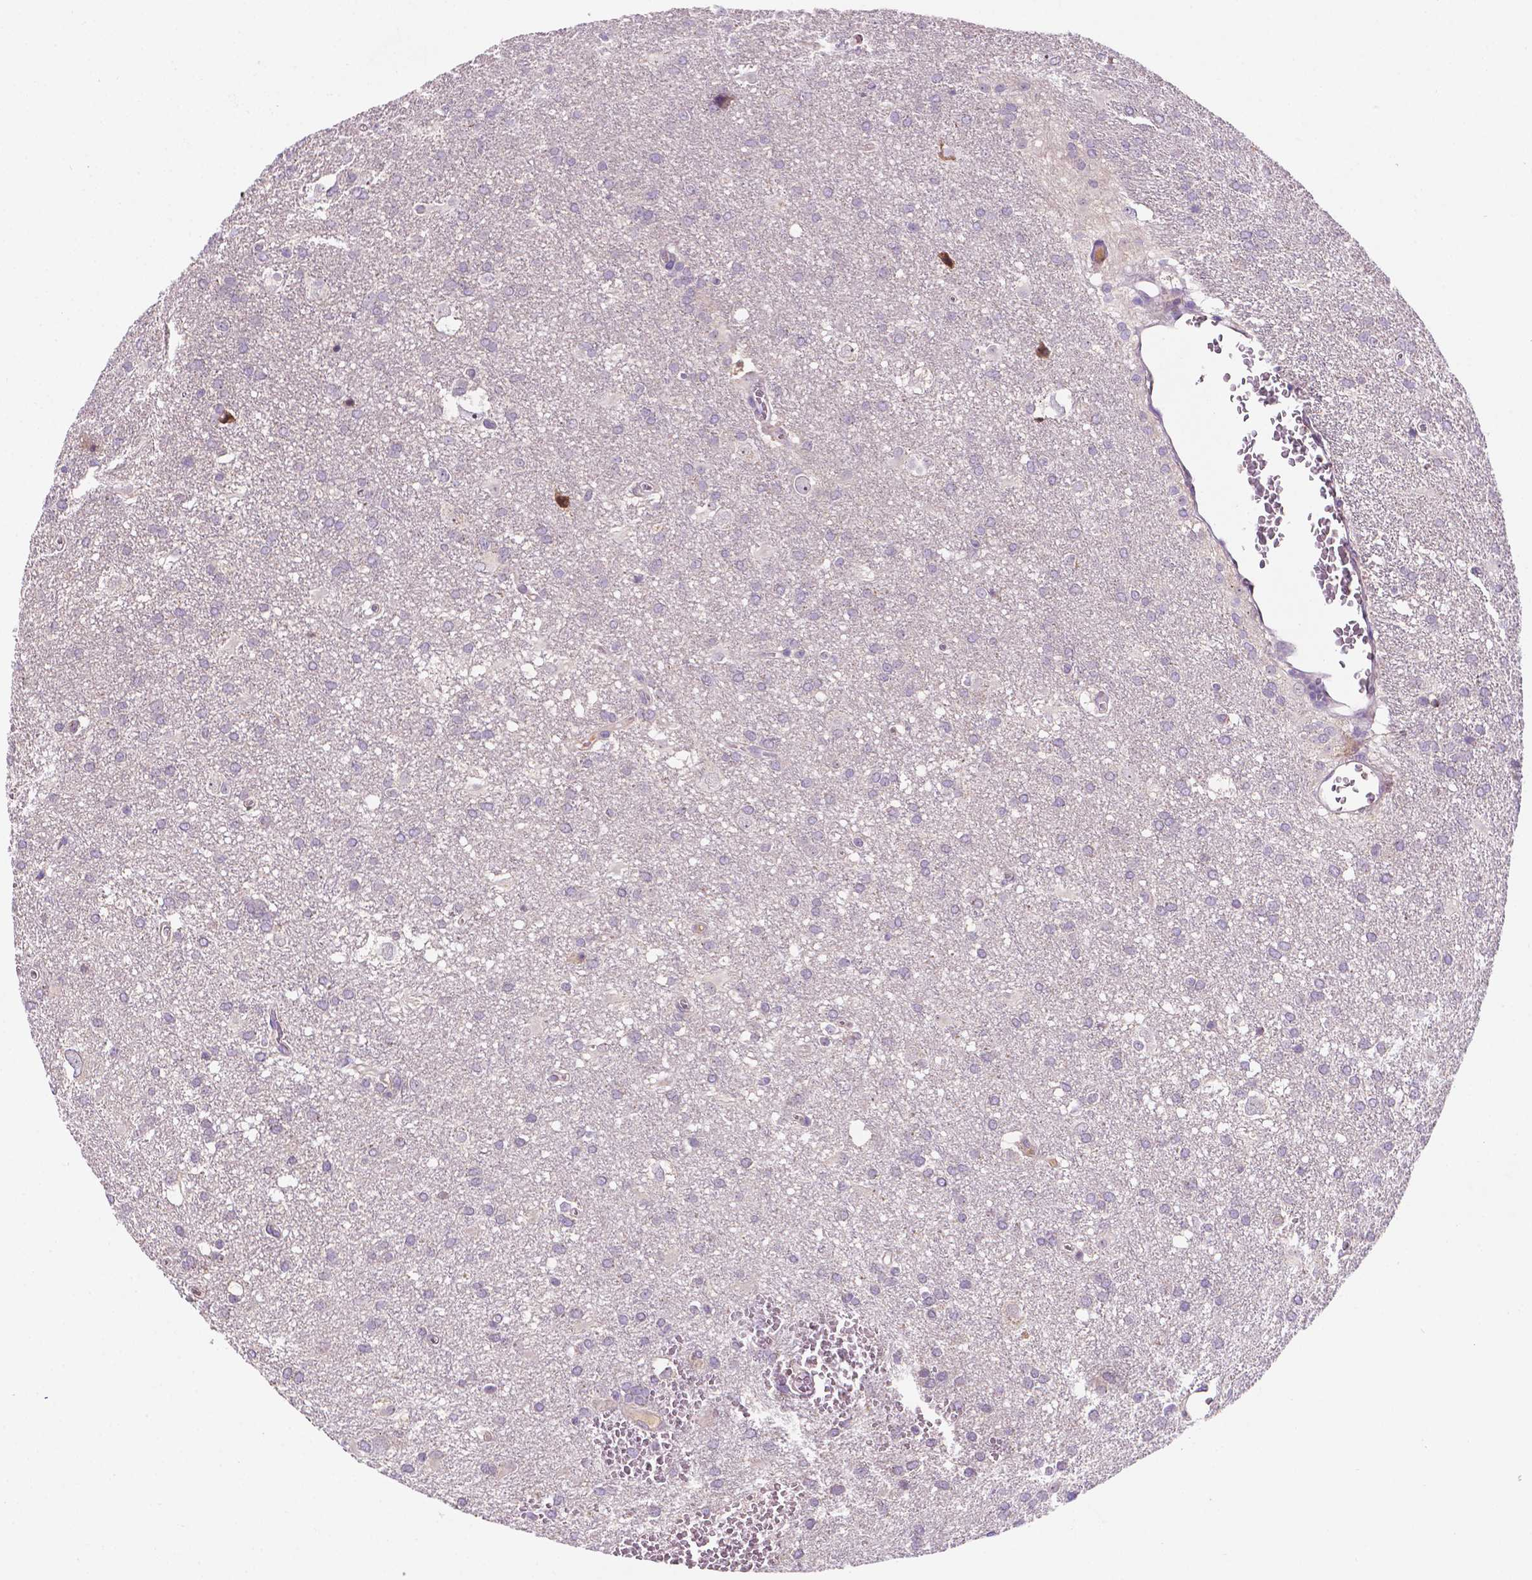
{"staining": {"intensity": "negative", "quantity": "none", "location": "none"}, "tissue": "glioma", "cell_type": "Tumor cells", "image_type": "cancer", "snomed": [{"axis": "morphology", "description": "Glioma, malignant, Low grade"}, {"axis": "topography", "description": "Brain"}], "caption": "This is an immunohistochemistry (IHC) histopathology image of human glioma. There is no staining in tumor cells.", "gene": "TM4SF20", "patient": {"sex": "male", "age": 66}}